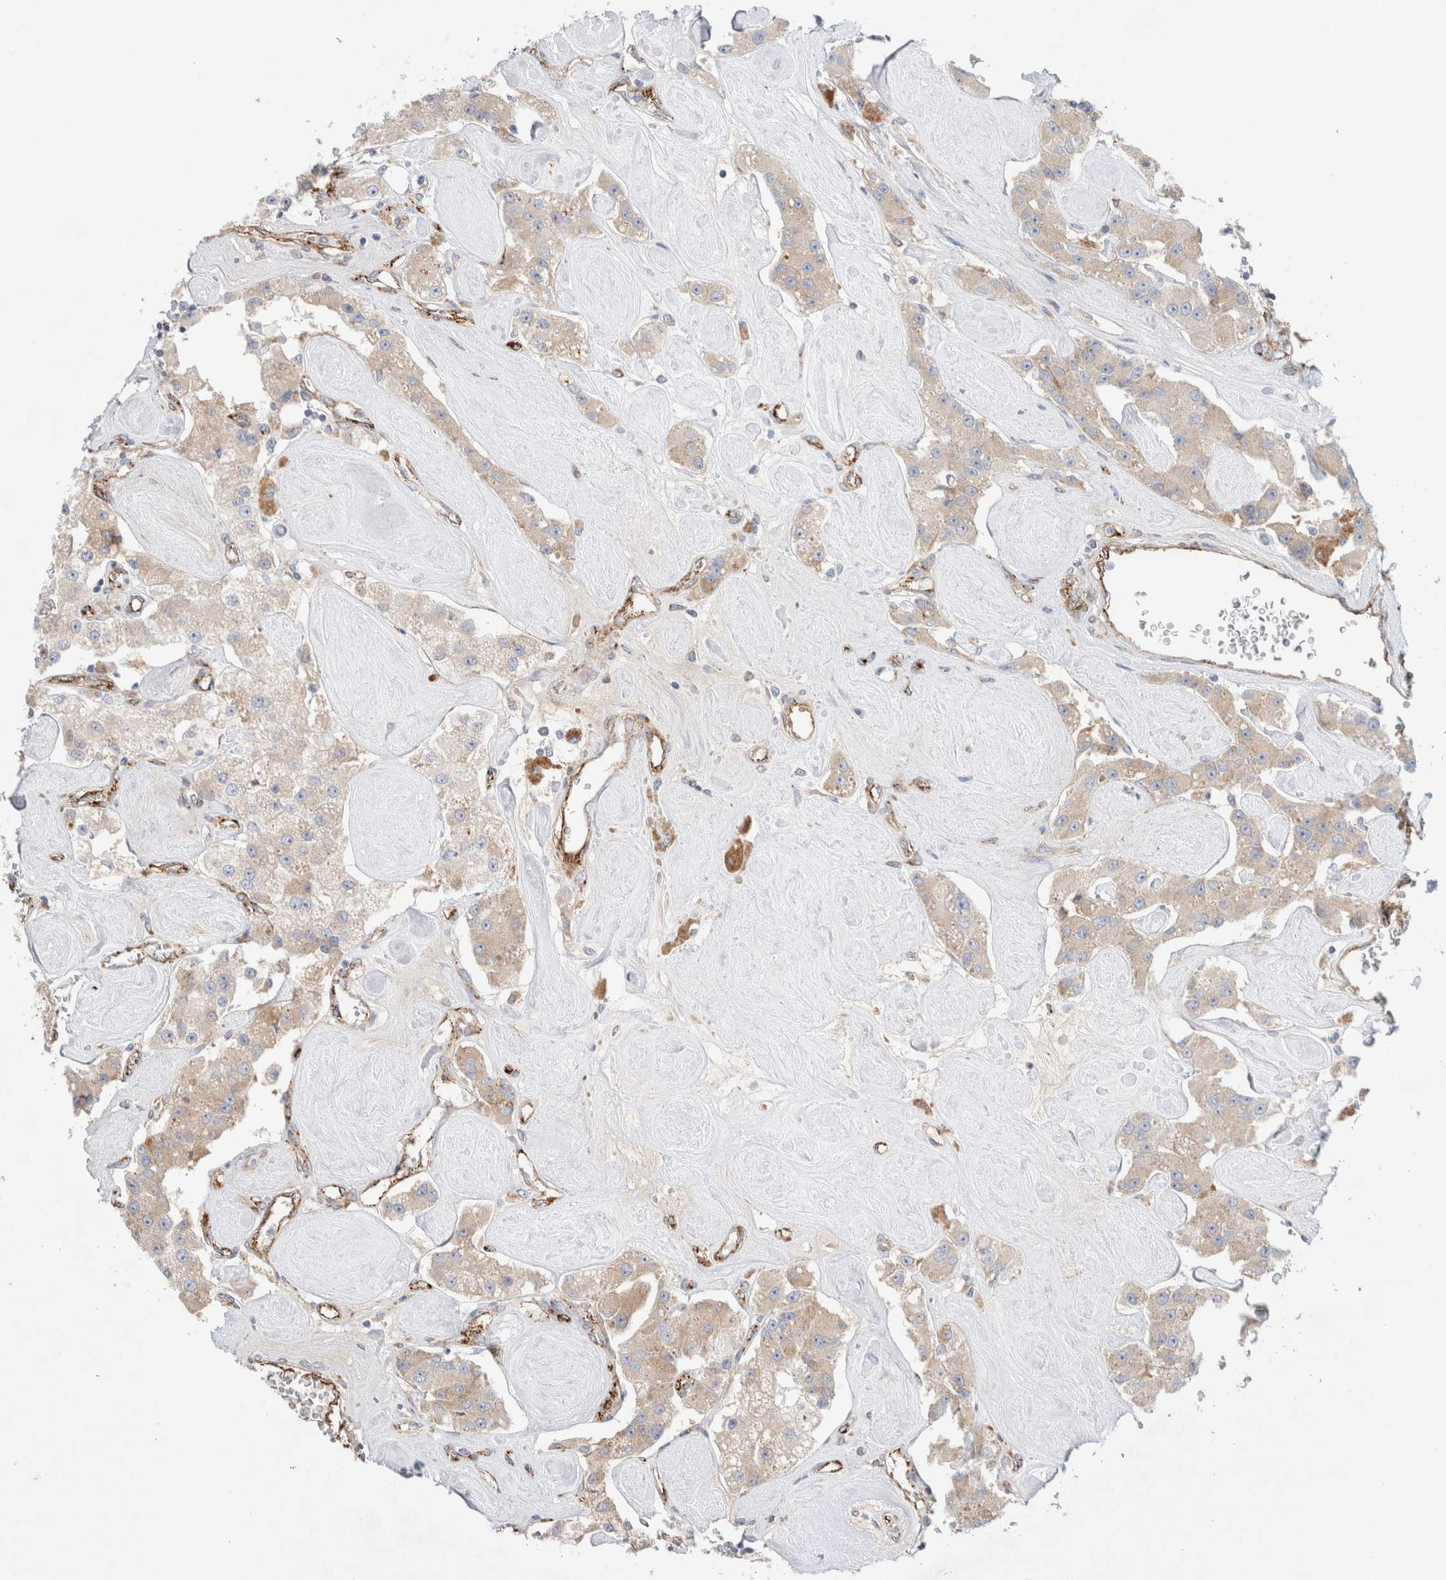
{"staining": {"intensity": "weak", "quantity": ">75%", "location": "cytoplasmic/membranous"}, "tissue": "carcinoid", "cell_type": "Tumor cells", "image_type": "cancer", "snomed": [{"axis": "morphology", "description": "Carcinoid, malignant, NOS"}, {"axis": "topography", "description": "Pancreas"}], "caption": "DAB (3,3'-diaminobenzidine) immunohistochemical staining of human carcinoid (malignant) reveals weak cytoplasmic/membranous protein expression in approximately >75% of tumor cells. The staining was performed using DAB (3,3'-diaminobenzidine) to visualize the protein expression in brown, while the nuclei were stained in blue with hematoxylin (Magnification: 20x).", "gene": "CNPY4", "patient": {"sex": "male", "age": 41}}